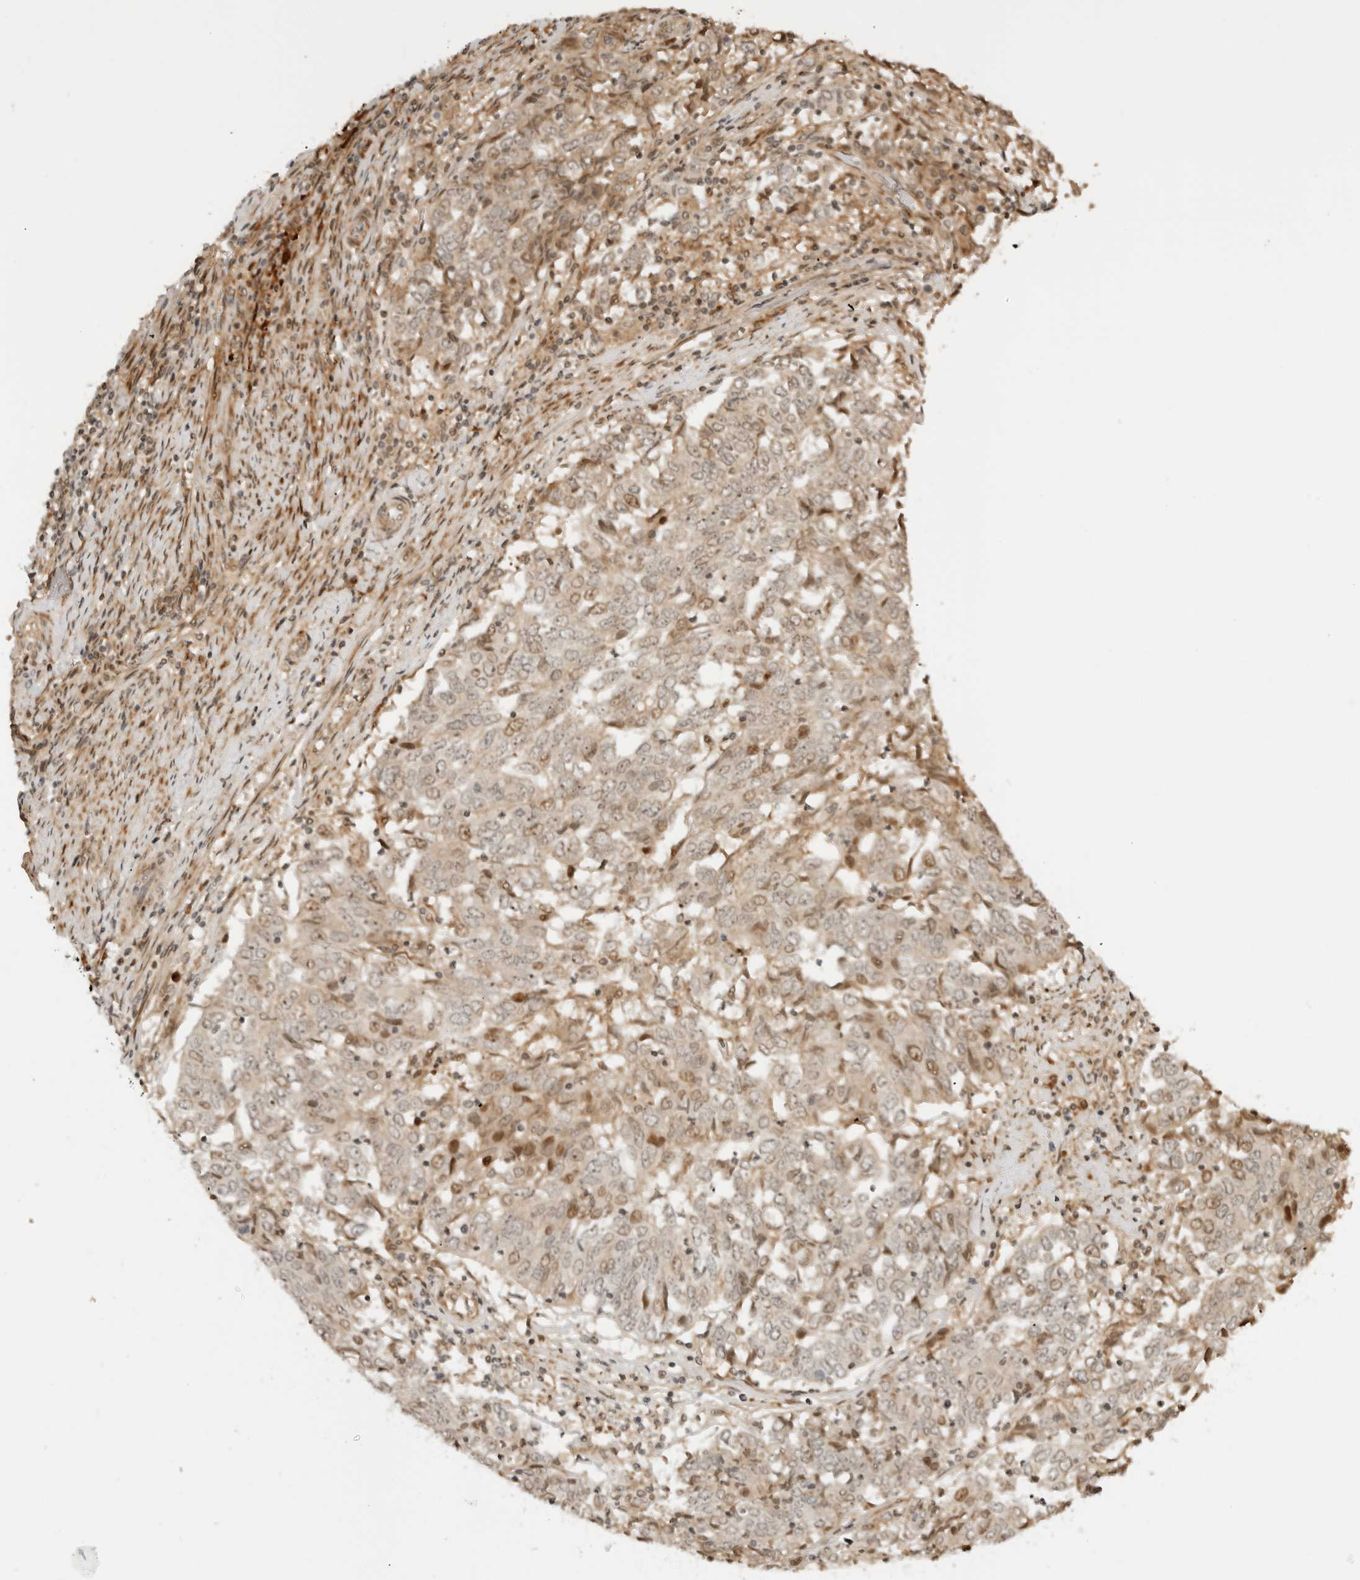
{"staining": {"intensity": "moderate", "quantity": "<25%", "location": "cytoplasmic/membranous,nuclear"}, "tissue": "endometrial cancer", "cell_type": "Tumor cells", "image_type": "cancer", "snomed": [{"axis": "morphology", "description": "Adenocarcinoma, NOS"}, {"axis": "topography", "description": "Endometrium"}], "caption": "Endometrial cancer (adenocarcinoma) stained for a protein (brown) shows moderate cytoplasmic/membranous and nuclear positive expression in approximately <25% of tumor cells.", "gene": "GEM", "patient": {"sex": "female", "age": 80}}